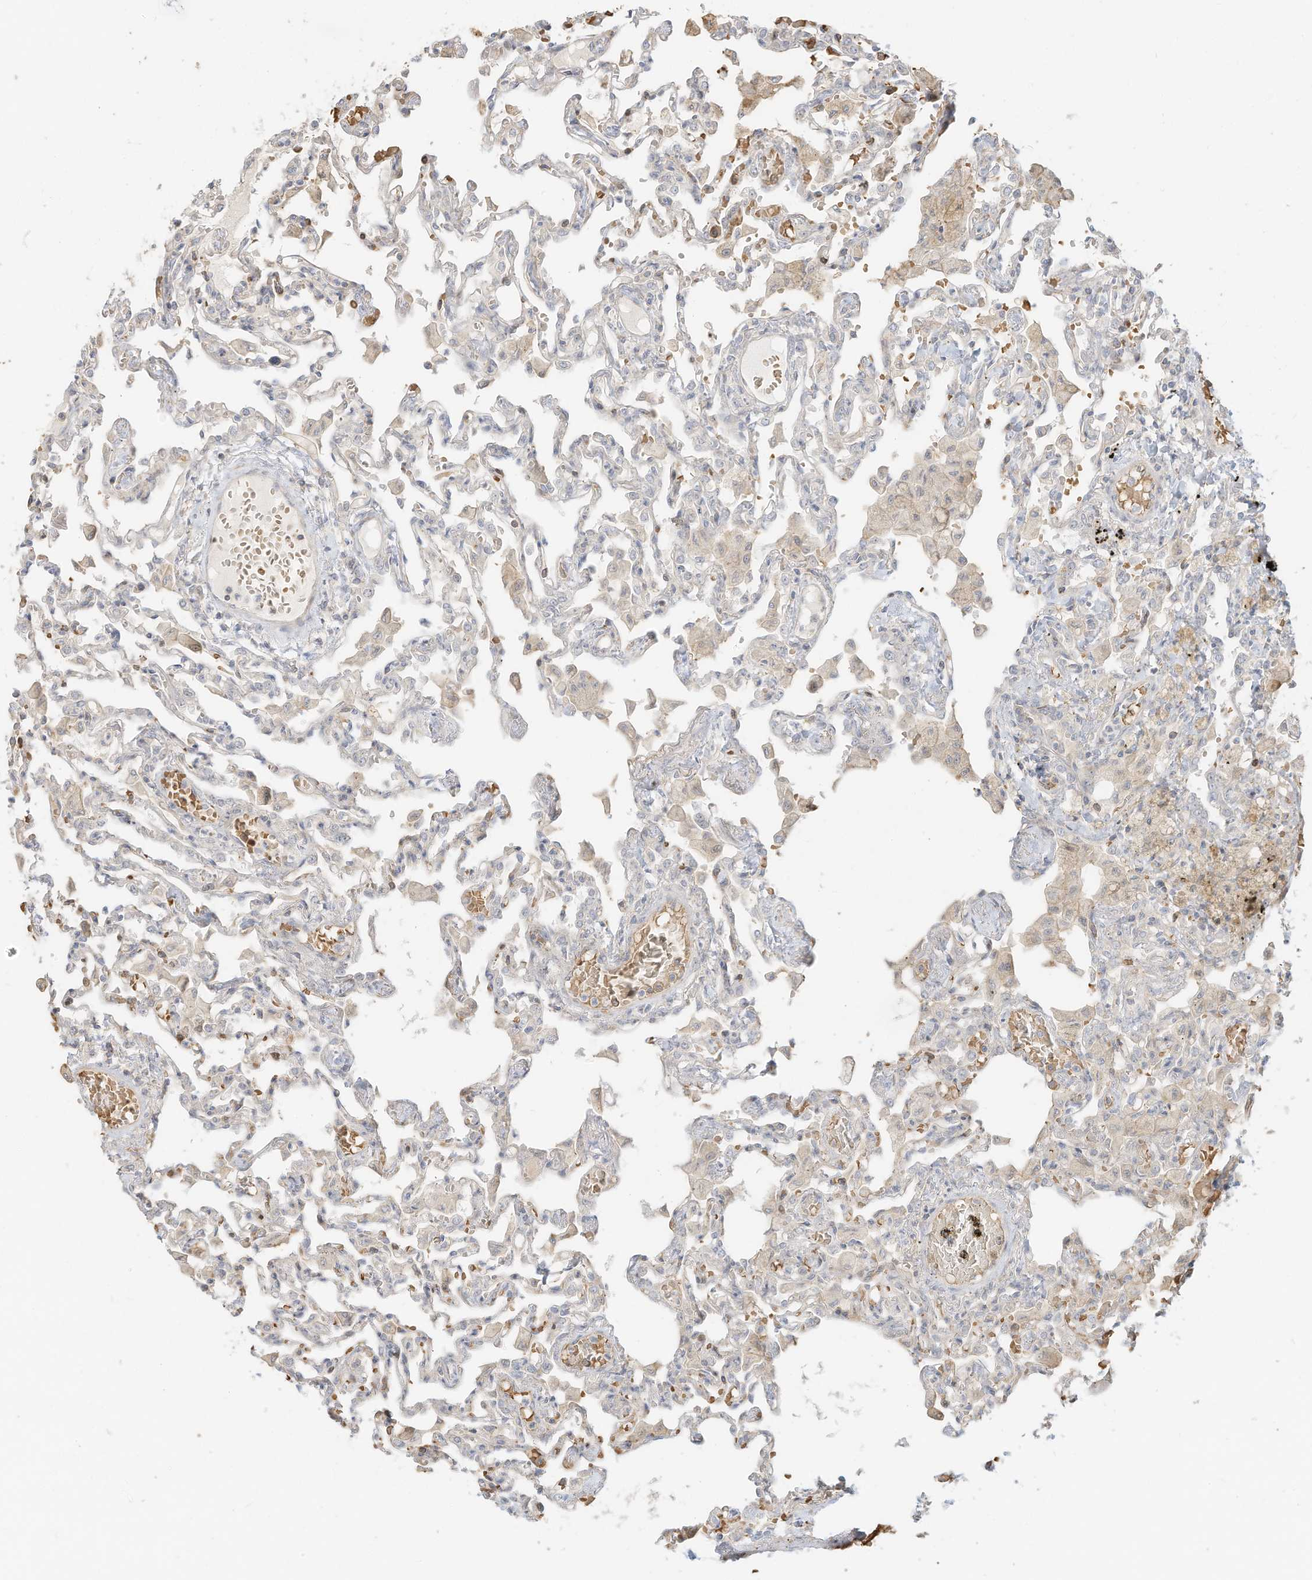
{"staining": {"intensity": "weak", "quantity": "<25%", "location": "cytoplasmic/membranous"}, "tissue": "lung", "cell_type": "Alveolar cells", "image_type": "normal", "snomed": [{"axis": "morphology", "description": "Normal tissue, NOS"}, {"axis": "topography", "description": "Bronchus"}, {"axis": "topography", "description": "Lung"}], "caption": "Protein analysis of normal lung displays no significant expression in alveolar cells. (DAB immunohistochemistry visualized using brightfield microscopy, high magnification).", "gene": "OFD1", "patient": {"sex": "female", "age": 49}}